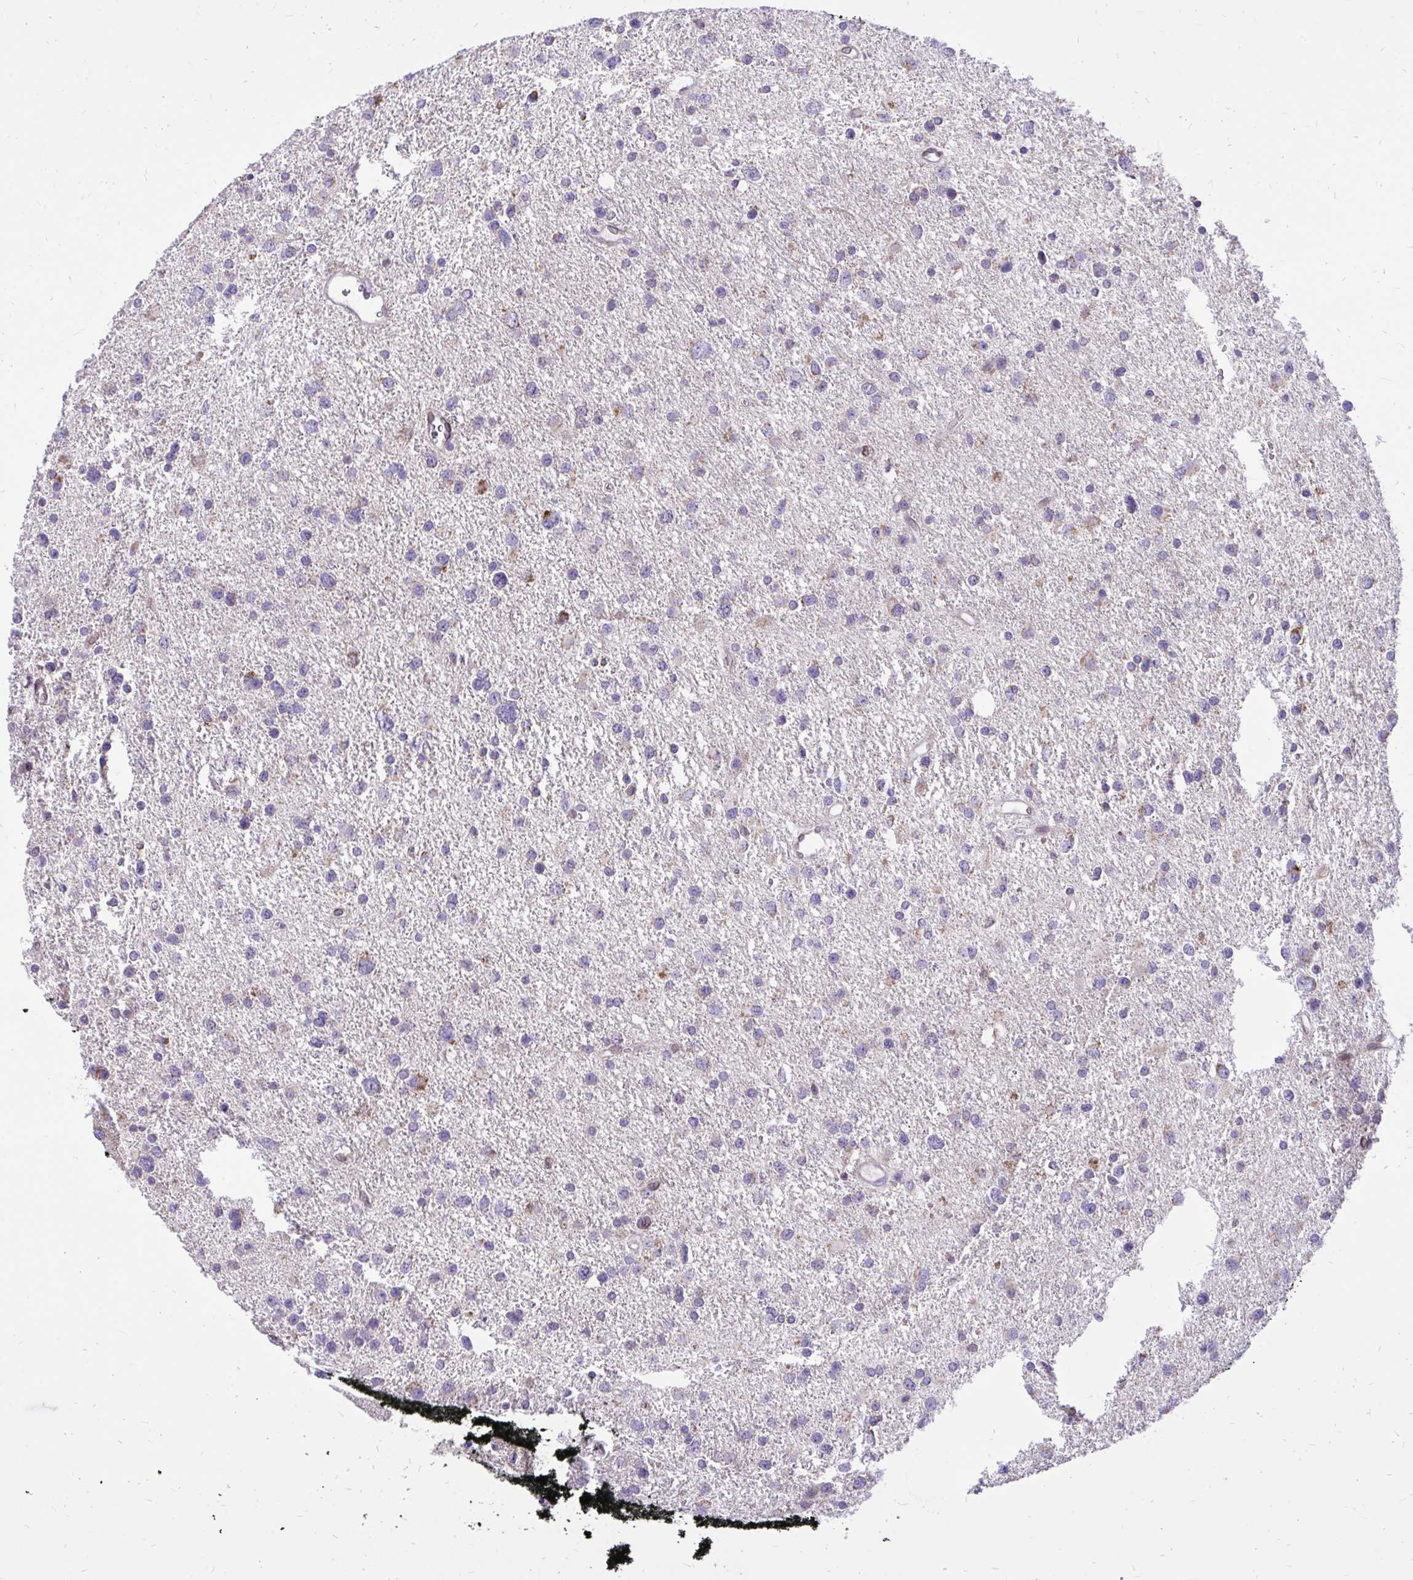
{"staining": {"intensity": "negative", "quantity": "none", "location": "none"}, "tissue": "glioma", "cell_type": "Tumor cells", "image_type": "cancer", "snomed": [{"axis": "morphology", "description": "Glioma, malignant, Low grade"}, {"axis": "topography", "description": "Brain"}], "caption": "DAB (3,3'-diaminobenzidine) immunohistochemical staining of glioma shows no significant staining in tumor cells.", "gene": "RPS6KA2", "patient": {"sex": "female", "age": 55}}